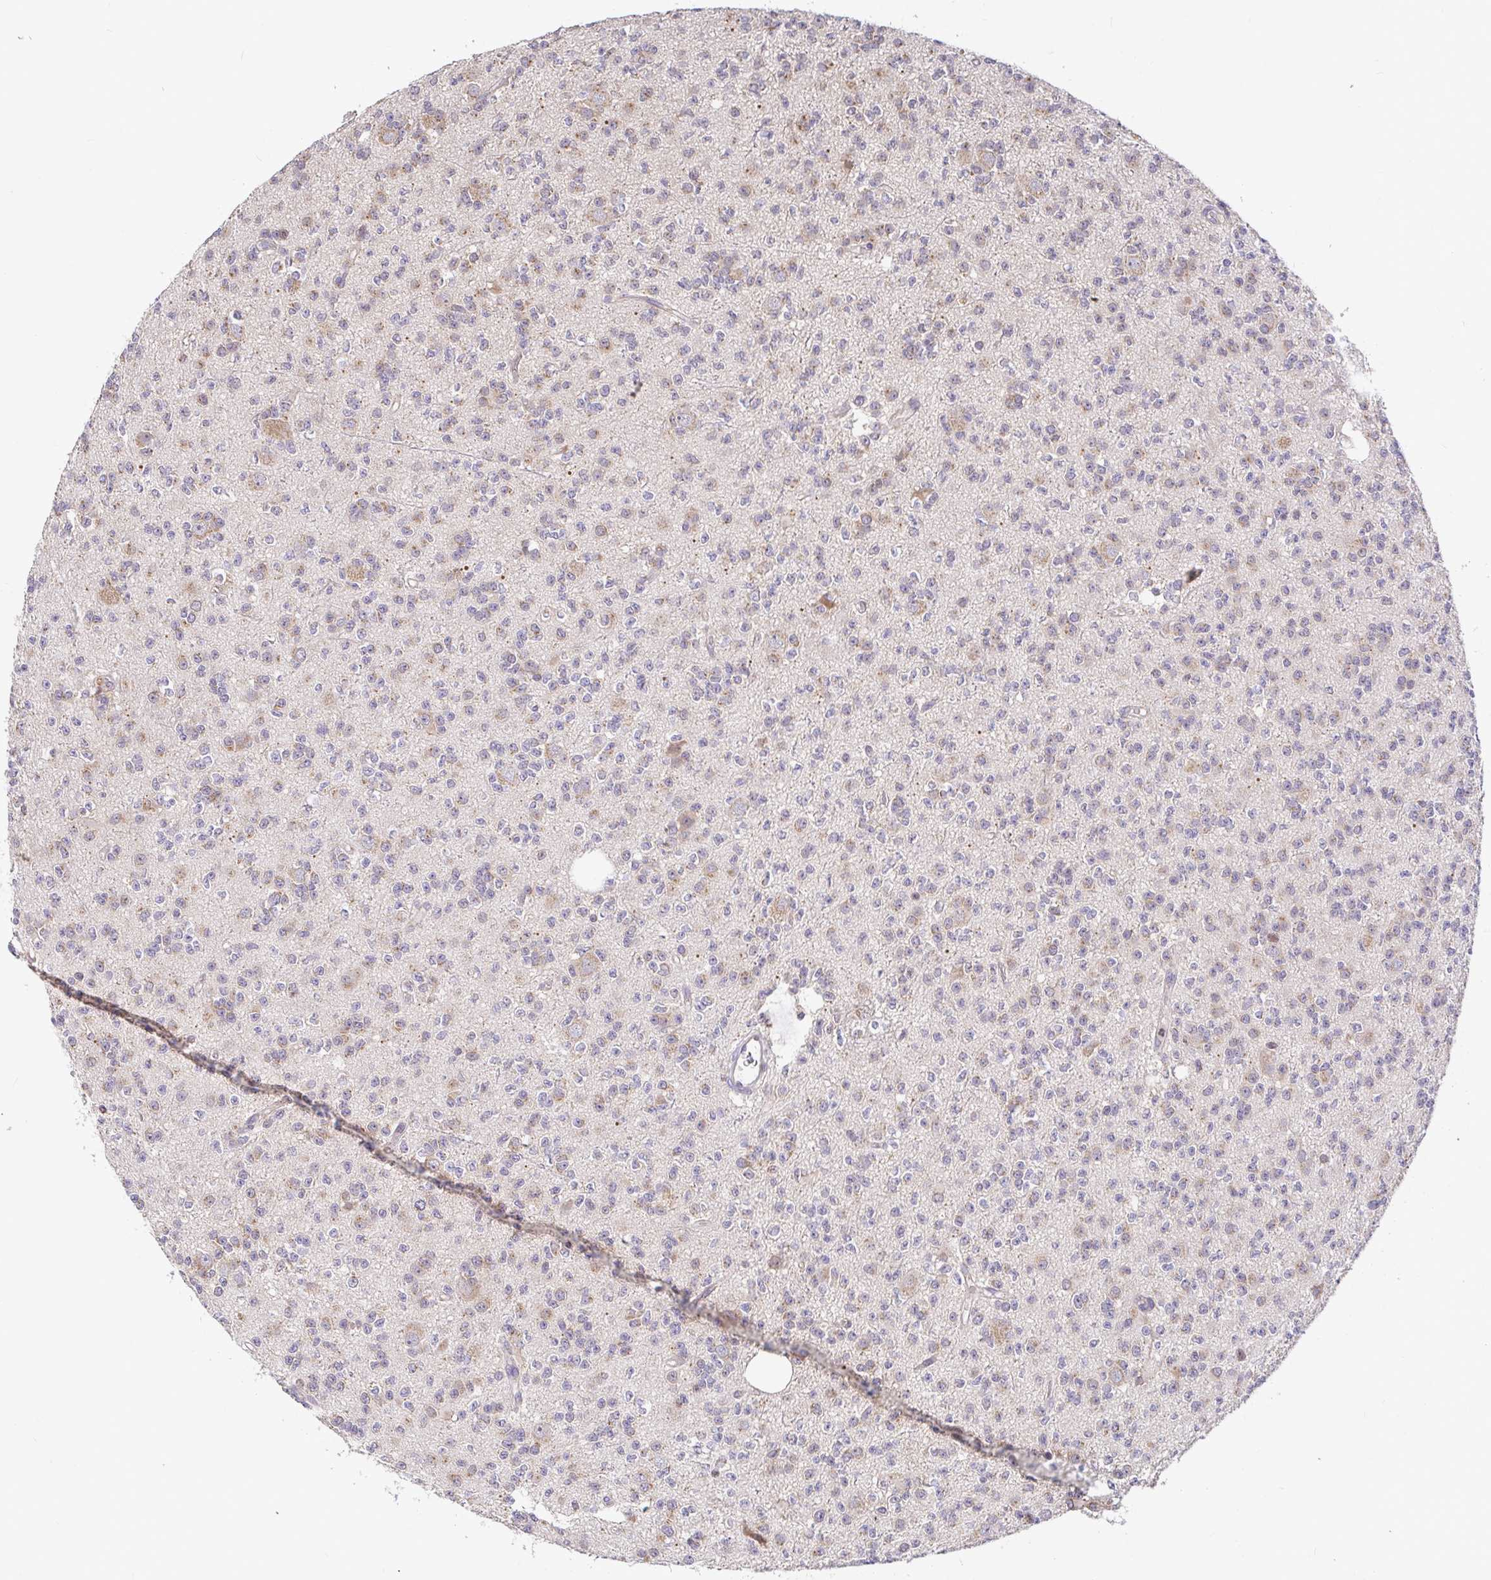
{"staining": {"intensity": "weak", "quantity": "25%-75%", "location": "cytoplasmic/membranous"}, "tissue": "glioma", "cell_type": "Tumor cells", "image_type": "cancer", "snomed": [{"axis": "morphology", "description": "Glioma, malignant, High grade"}, {"axis": "topography", "description": "Brain"}], "caption": "The image shows immunohistochemical staining of glioma. There is weak cytoplasmic/membranous positivity is identified in about 25%-75% of tumor cells.", "gene": "ELP1", "patient": {"sex": "male", "age": 36}}